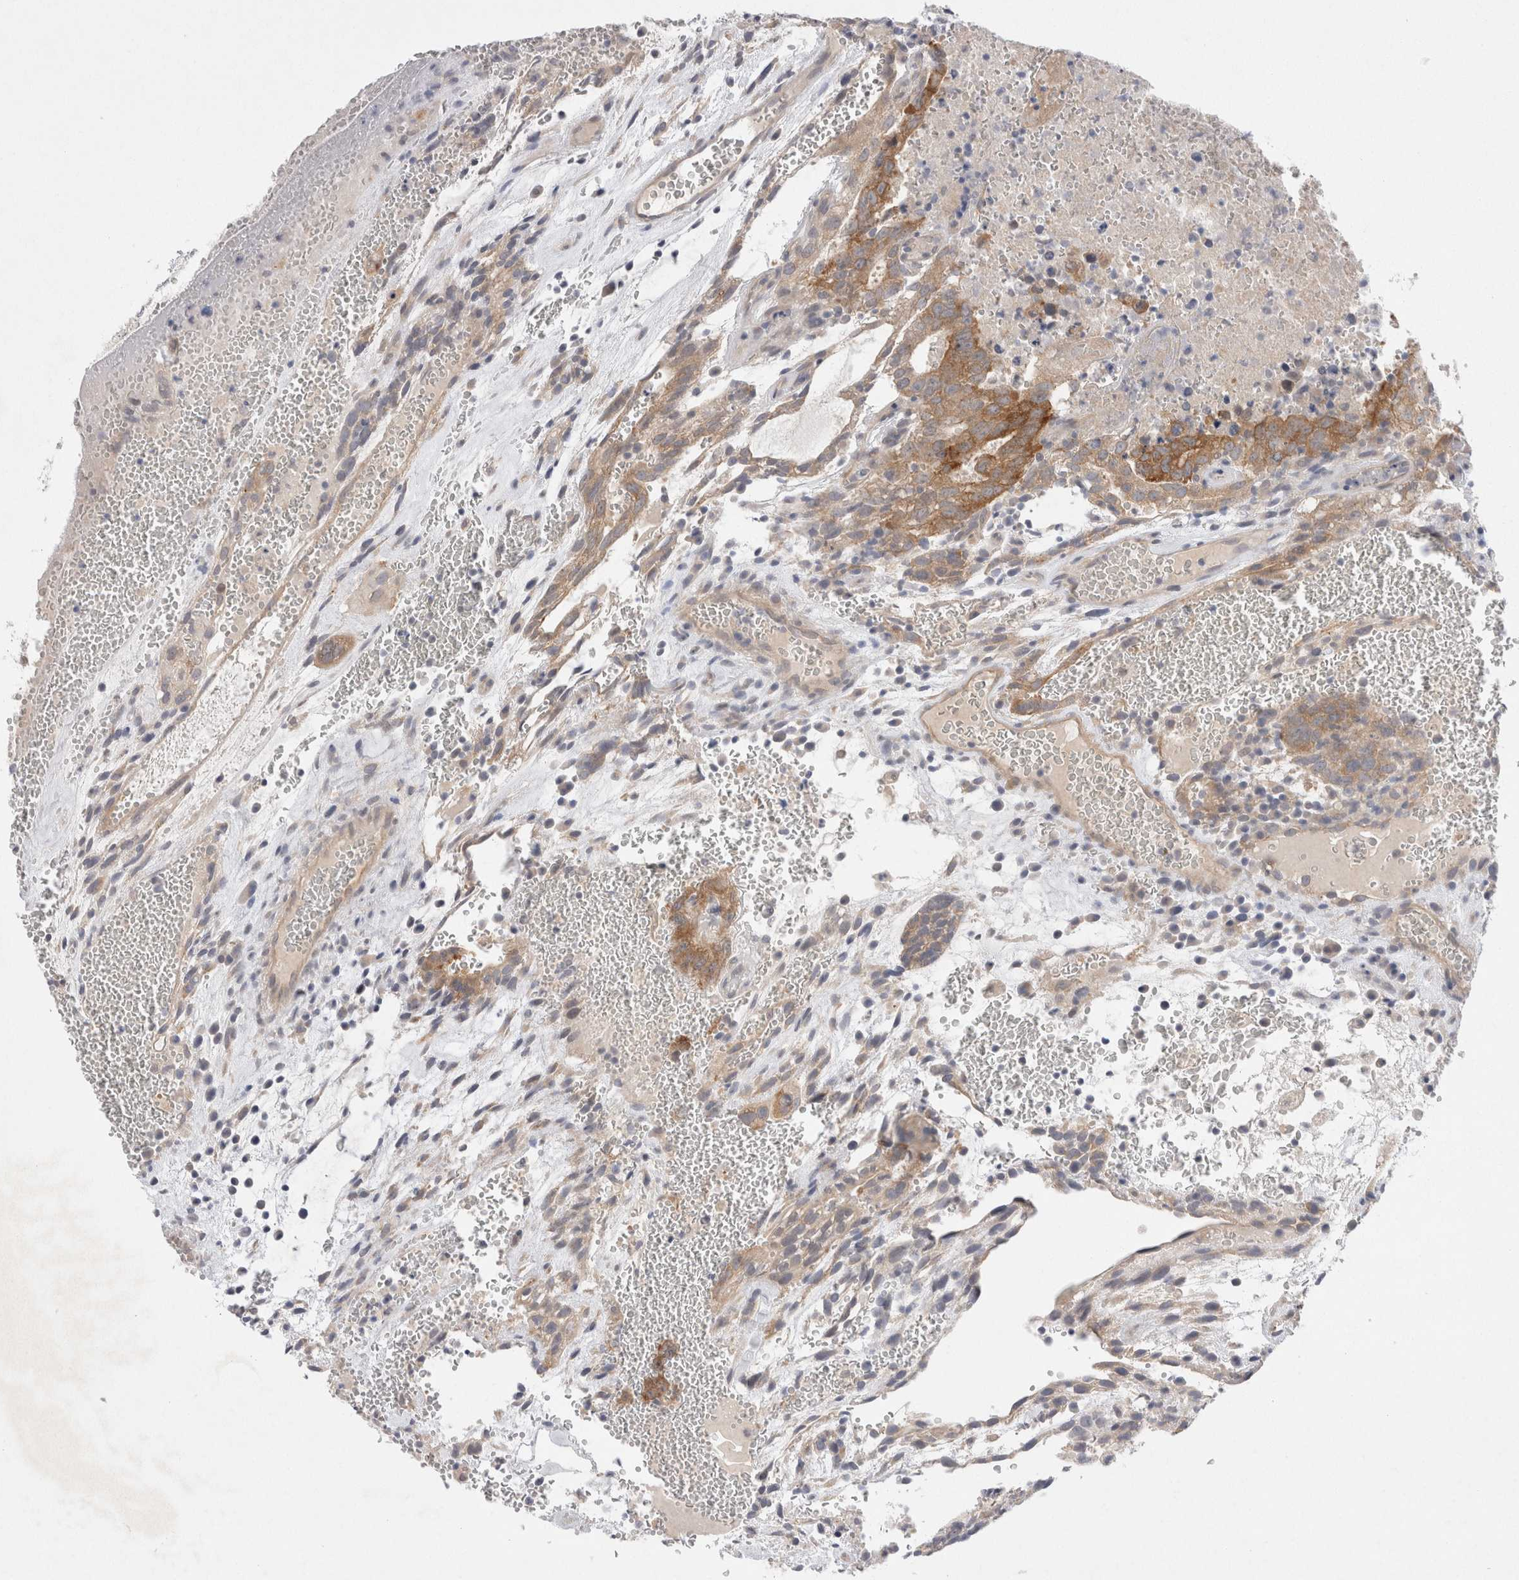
{"staining": {"intensity": "moderate", "quantity": ">75%", "location": "cytoplasmic/membranous"}, "tissue": "testis cancer", "cell_type": "Tumor cells", "image_type": "cancer", "snomed": [{"axis": "morphology", "description": "Seminoma, NOS"}, {"axis": "morphology", "description": "Carcinoma, Embryonal, NOS"}, {"axis": "topography", "description": "Testis"}], "caption": "Immunohistochemical staining of testis cancer reveals medium levels of moderate cytoplasmic/membranous expression in about >75% of tumor cells. (IHC, brightfield microscopy, high magnification).", "gene": "WIPF2", "patient": {"sex": "male", "age": 52}}